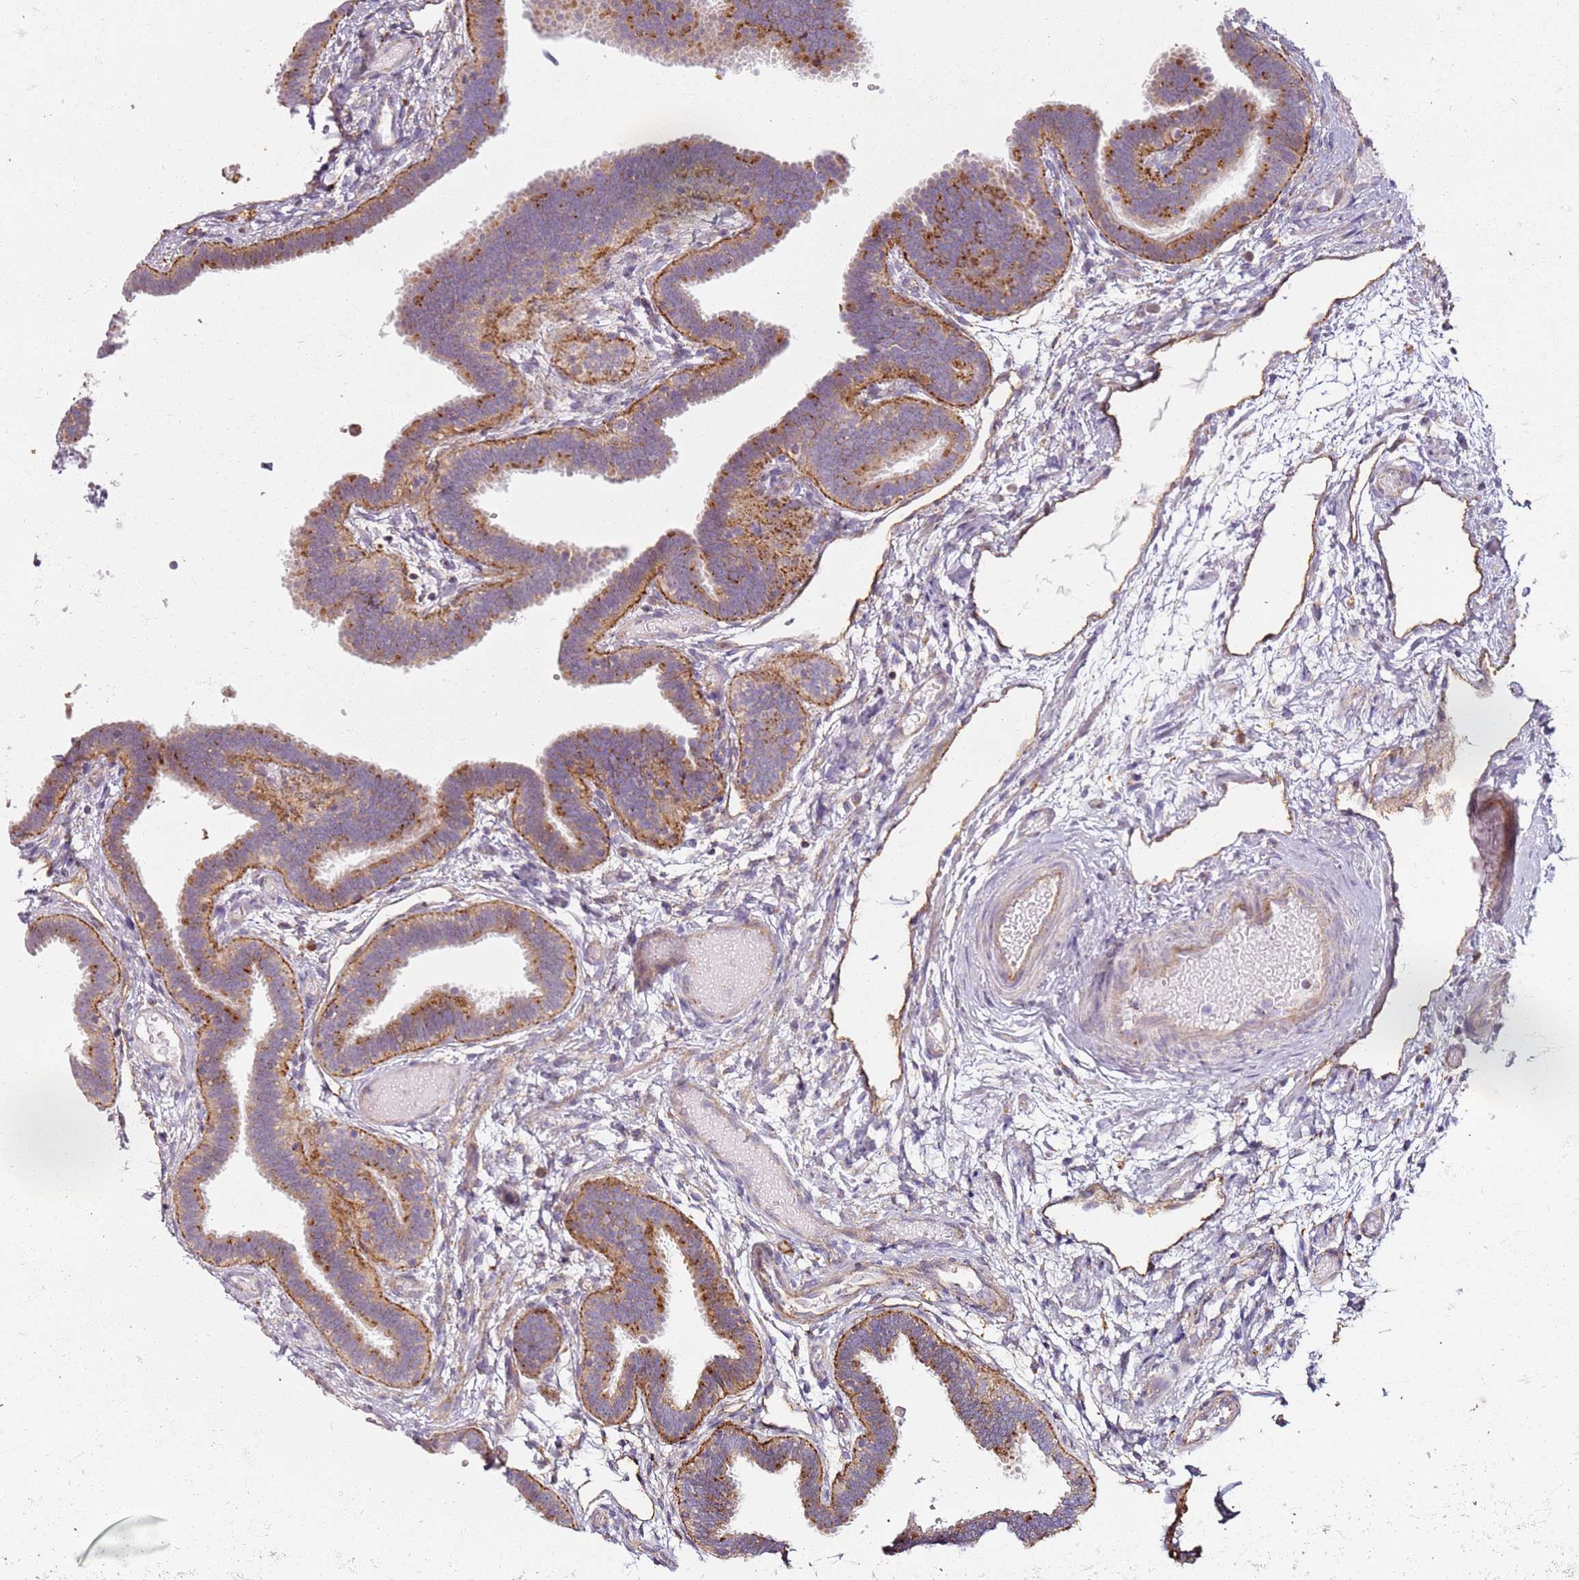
{"staining": {"intensity": "moderate", "quantity": ">75%", "location": "cytoplasmic/membranous"}, "tissue": "fallopian tube", "cell_type": "Glandular cells", "image_type": "normal", "snomed": [{"axis": "morphology", "description": "Normal tissue, NOS"}, {"axis": "topography", "description": "Fallopian tube"}], "caption": "Immunohistochemistry (IHC) (DAB (3,3'-diaminobenzidine)) staining of normal human fallopian tube displays moderate cytoplasmic/membranous protein expression in about >75% of glandular cells. The protein is shown in brown color, while the nuclei are stained blue.", "gene": "PROKR2", "patient": {"sex": "female", "age": 37}}